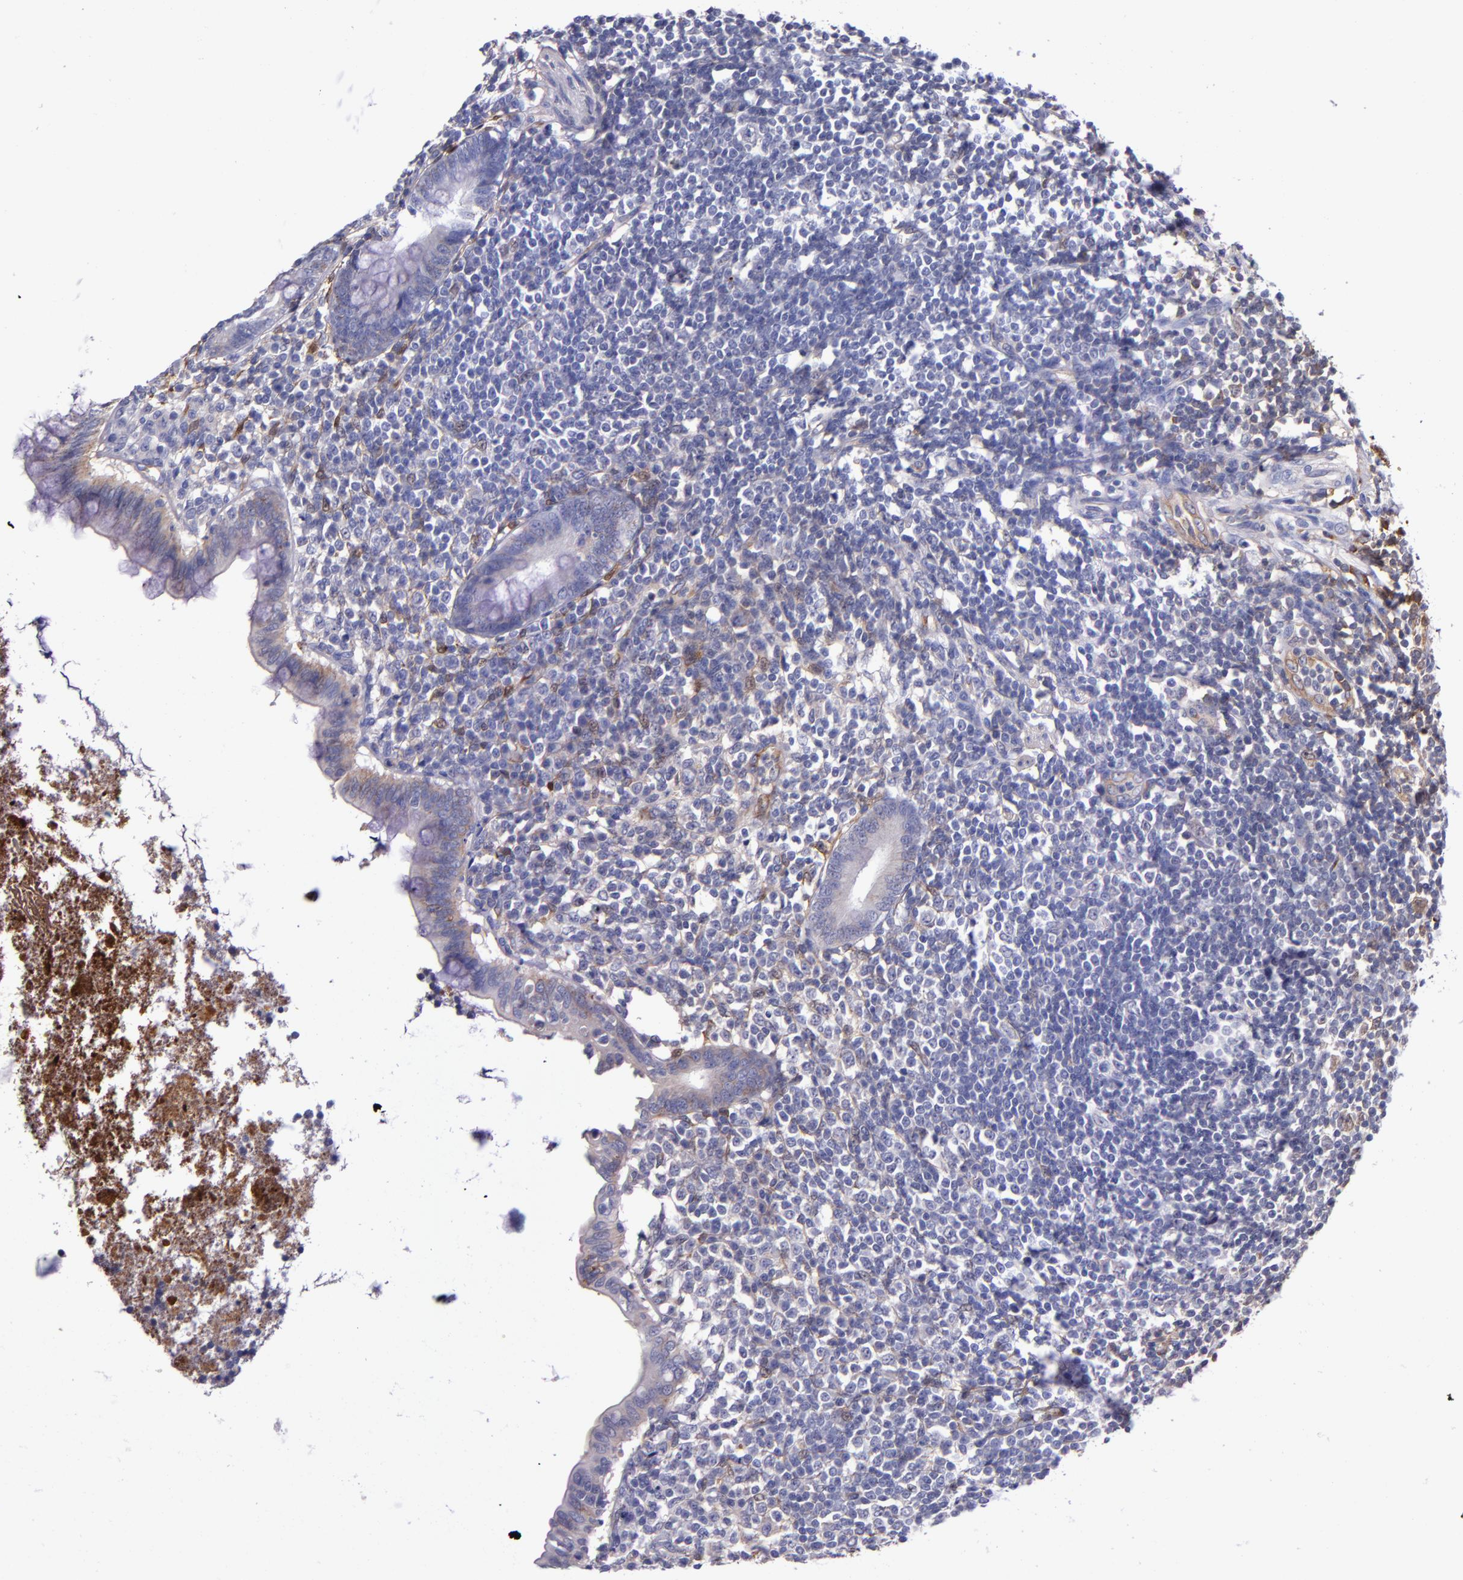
{"staining": {"intensity": "moderate", "quantity": "<25%", "location": "cytoplasmic/membranous"}, "tissue": "appendix", "cell_type": "Glandular cells", "image_type": "normal", "snomed": [{"axis": "morphology", "description": "Normal tissue, NOS"}, {"axis": "topography", "description": "Appendix"}], "caption": "Protein staining reveals moderate cytoplasmic/membranous expression in approximately <25% of glandular cells in normal appendix.", "gene": "CLEC3B", "patient": {"sex": "female", "age": 66}}